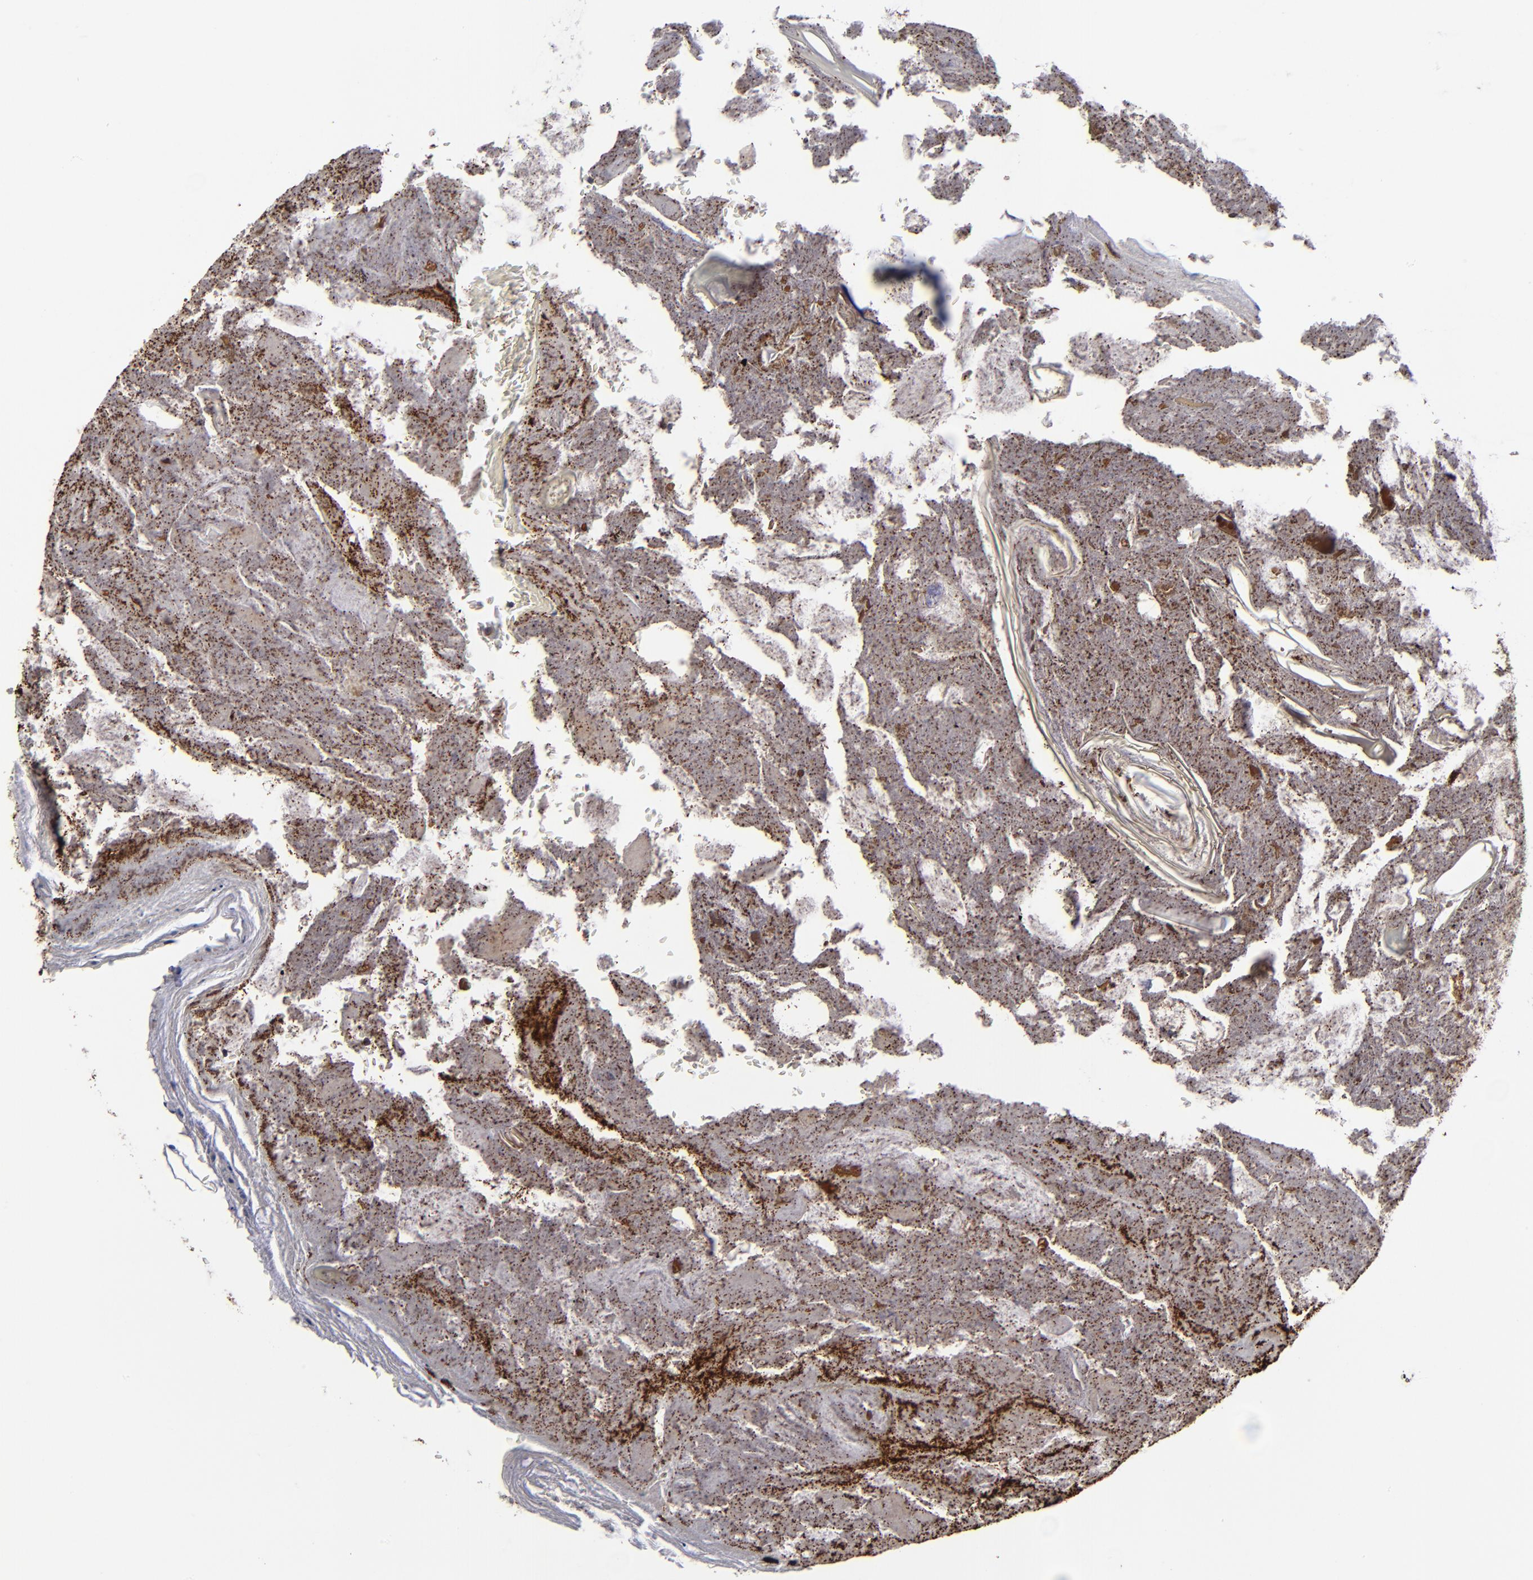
{"staining": {"intensity": "strong", "quantity": ">75%", "location": "cytoplasmic/membranous"}, "tissue": "appendix", "cell_type": "Glandular cells", "image_type": "normal", "snomed": [{"axis": "morphology", "description": "Normal tissue, NOS"}, {"axis": "topography", "description": "Appendix"}], "caption": "Immunohistochemistry (DAB (3,3'-diaminobenzidine)) staining of unremarkable human appendix exhibits strong cytoplasmic/membranous protein expression in about >75% of glandular cells.", "gene": "ALG13", "patient": {"sex": "female", "age": 10}}